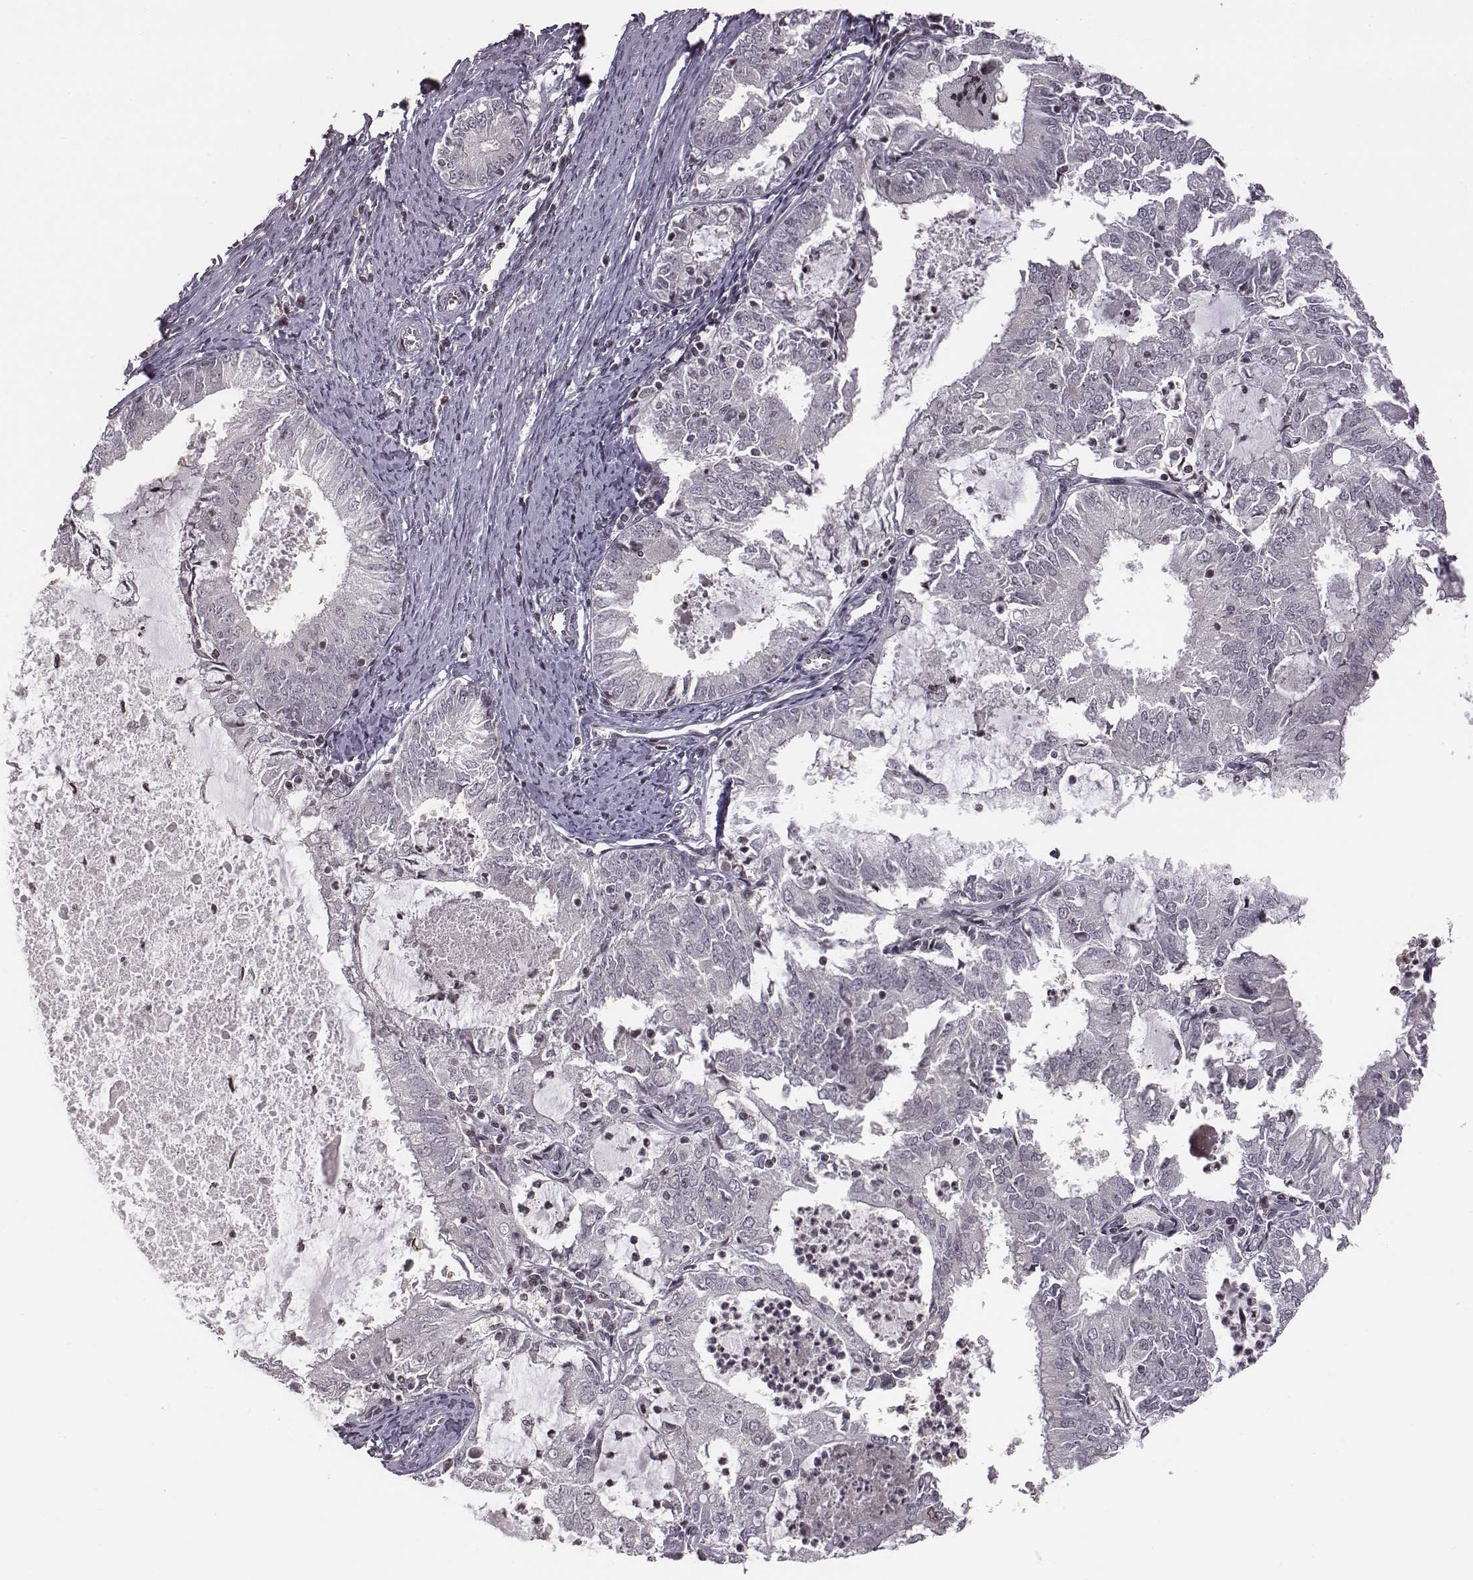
{"staining": {"intensity": "negative", "quantity": "none", "location": "none"}, "tissue": "endometrial cancer", "cell_type": "Tumor cells", "image_type": "cancer", "snomed": [{"axis": "morphology", "description": "Adenocarcinoma, NOS"}, {"axis": "topography", "description": "Endometrium"}], "caption": "IHC photomicrograph of neoplastic tissue: endometrial adenocarcinoma stained with DAB (3,3'-diaminobenzidine) shows no significant protein positivity in tumor cells.", "gene": "GRM4", "patient": {"sex": "female", "age": 57}}